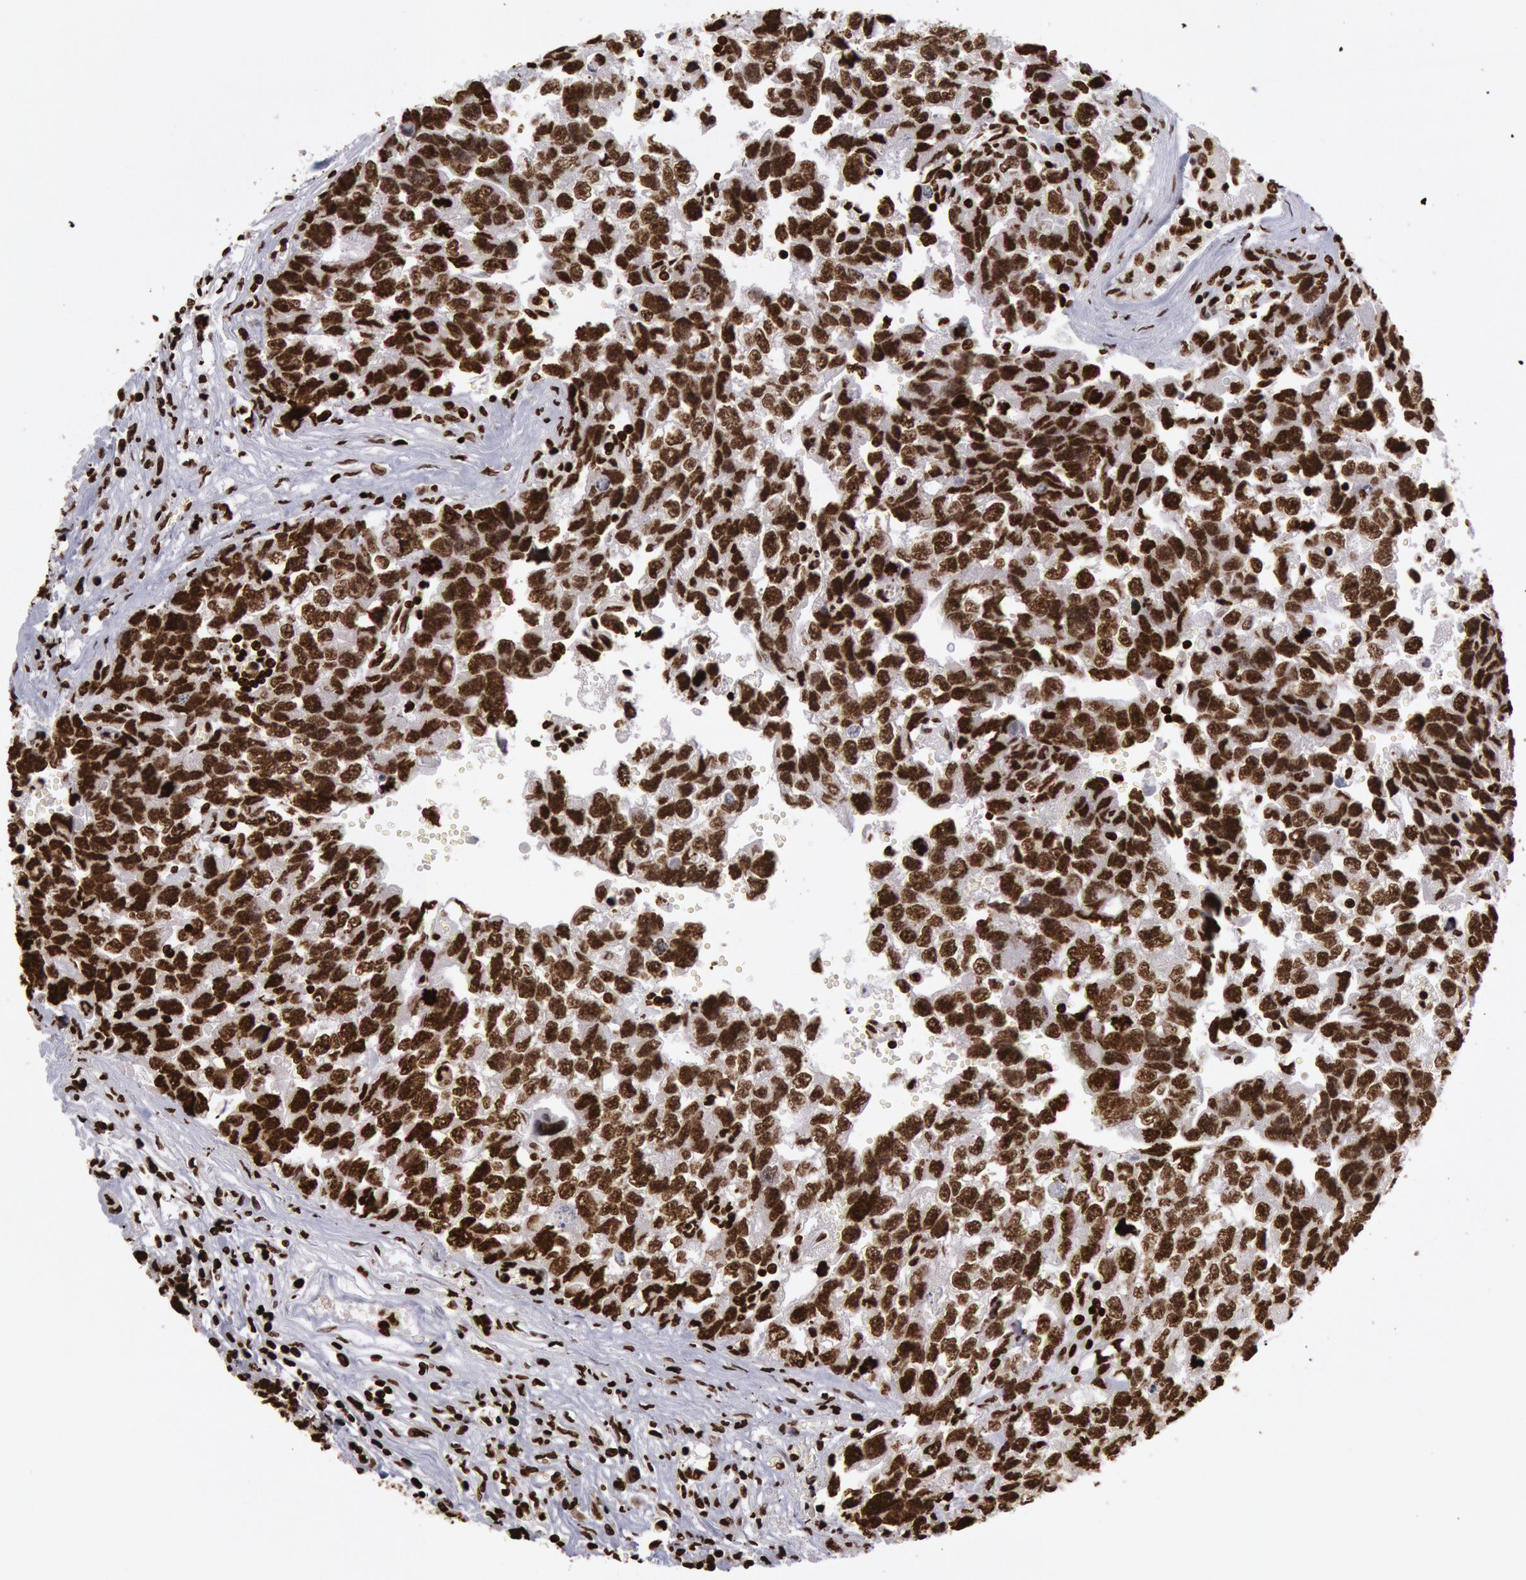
{"staining": {"intensity": "strong", "quantity": "25%-75%", "location": "nuclear"}, "tissue": "testis cancer", "cell_type": "Tumor cells", "image_type": "cancer", "snomed": [{"axis": "morphology", "description": "Carcinoma, Embryonal, NOS"}, {"axis": "topography", "description": "Testis"}], "caption": "Testis cancer (embryonal carcinoma) tissue shows strong nuclear staining in about 25%-75% of tumor cells, visualized by immunohistochemistry.", "gene": "H3-4", "patient": {"sex": "male", "age": 31}}